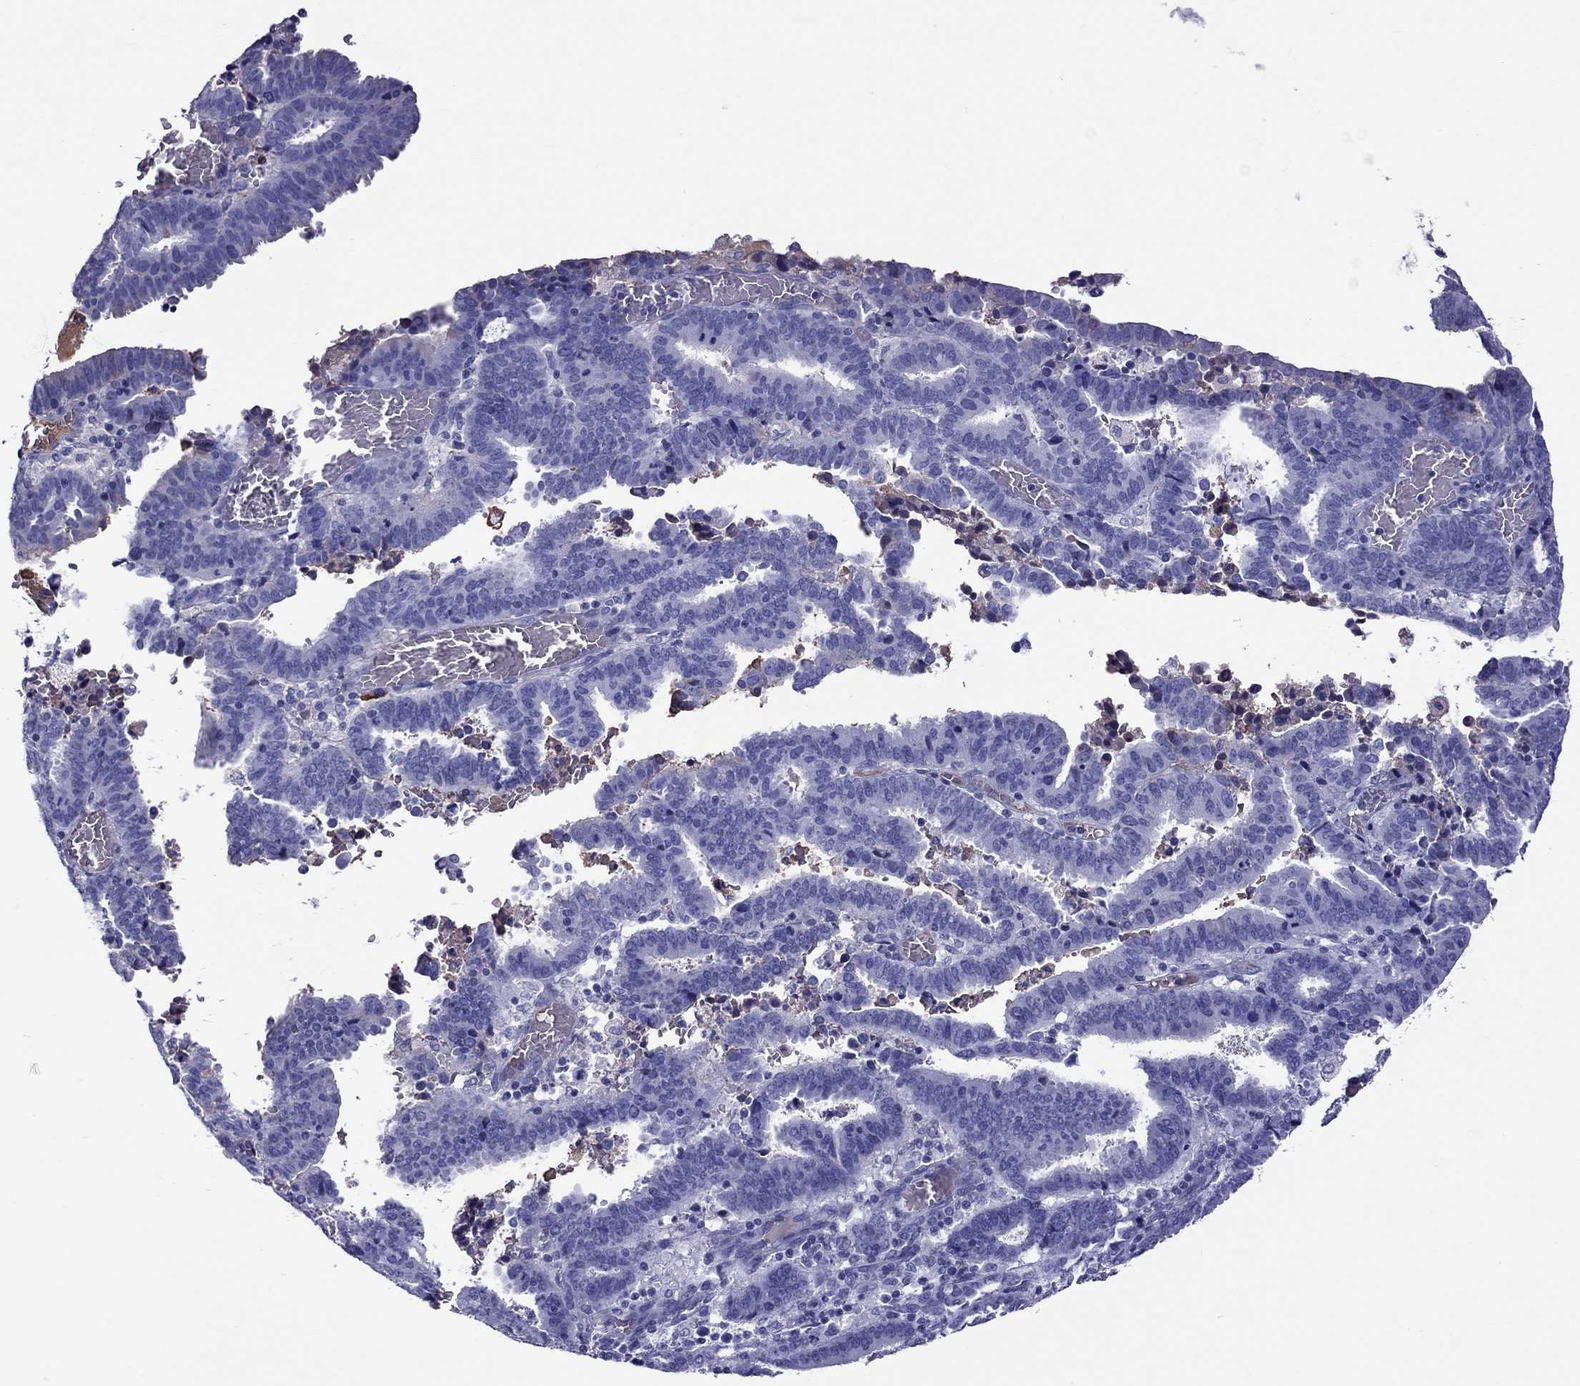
{"staining": {"intensity": "negative", "quantity": "none", "location": "none"}, "tissue": "endometrial cancer", "cell_type": "Tumor cells", "image_type": "cancer", "snomed": [{"axis": "morphology", "description": "Adenocarcinoma, NOS"}, {"axis": "topography", "description": "Uterus"}], "caption": "An immunohistochemistry photomicrograph of endometrial cancer (adenocarcinoma) is shown. There is no staining in tumor cells of endometrial cancer (adenocarcinoma). (DAB immunohistochemistry visualized using brightfield microscopy, high magnification).", "gene": "SCART1", "patient": {"sex": "female", "age": 83}}